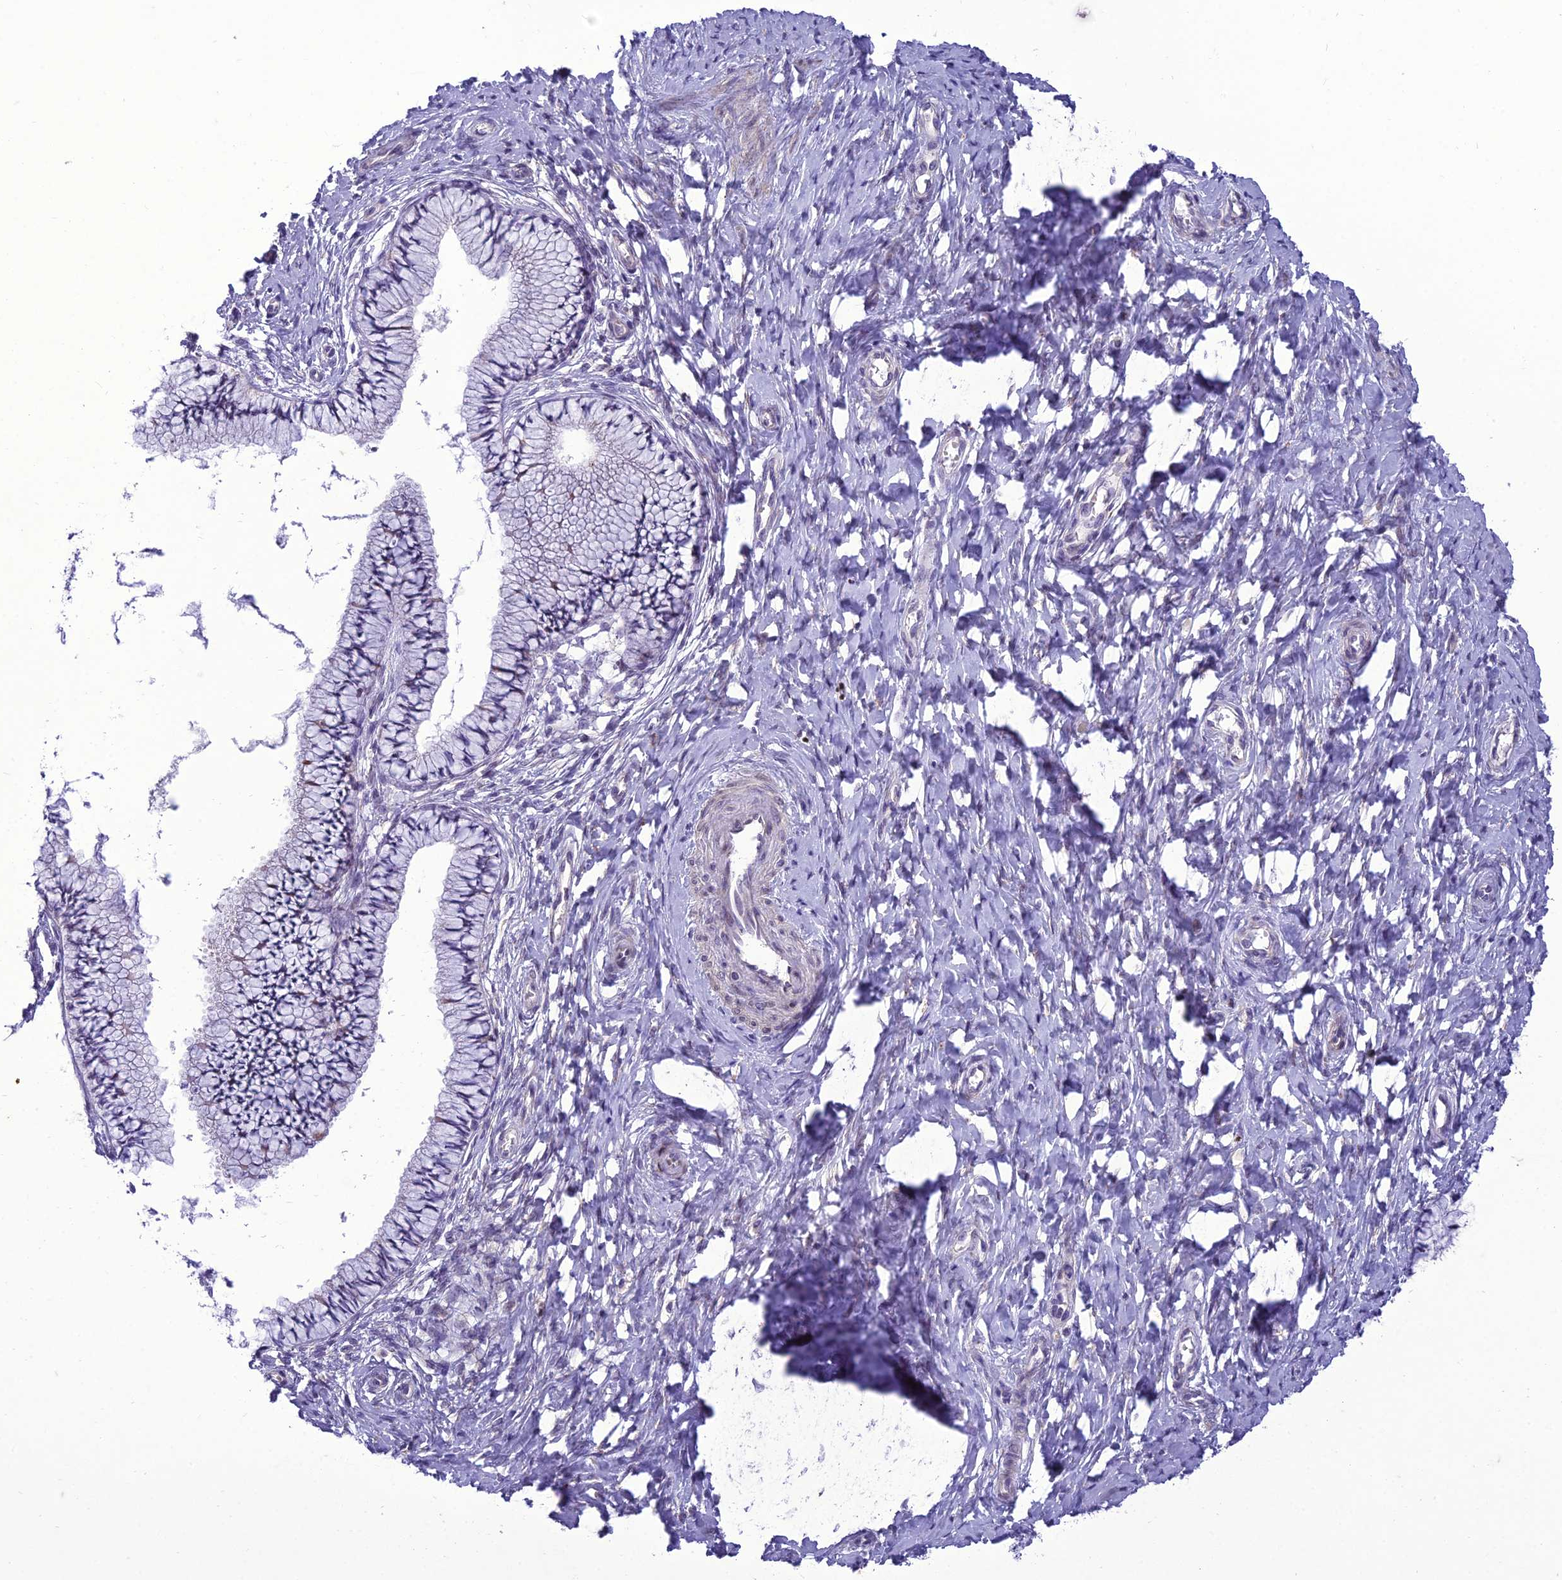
{"staining": {"intensity": "weak", "quantity": "<25%", "location": "cytoplasmic/membranous"}, "tissue": "cervix", "cell_type": "Glandular cells", "image_type": "normal", "snomed": [{"axis": "morphology", "description": "Normal tissue, NOS"}, {"axis": "topography", "description": "Cervix"}], "caption": "Cervix stained for a protein using immunohistochemistry displays no positivity glandular cells.", "gene": "NEURL2", "patient": {"sex": "female", "age": 36}}